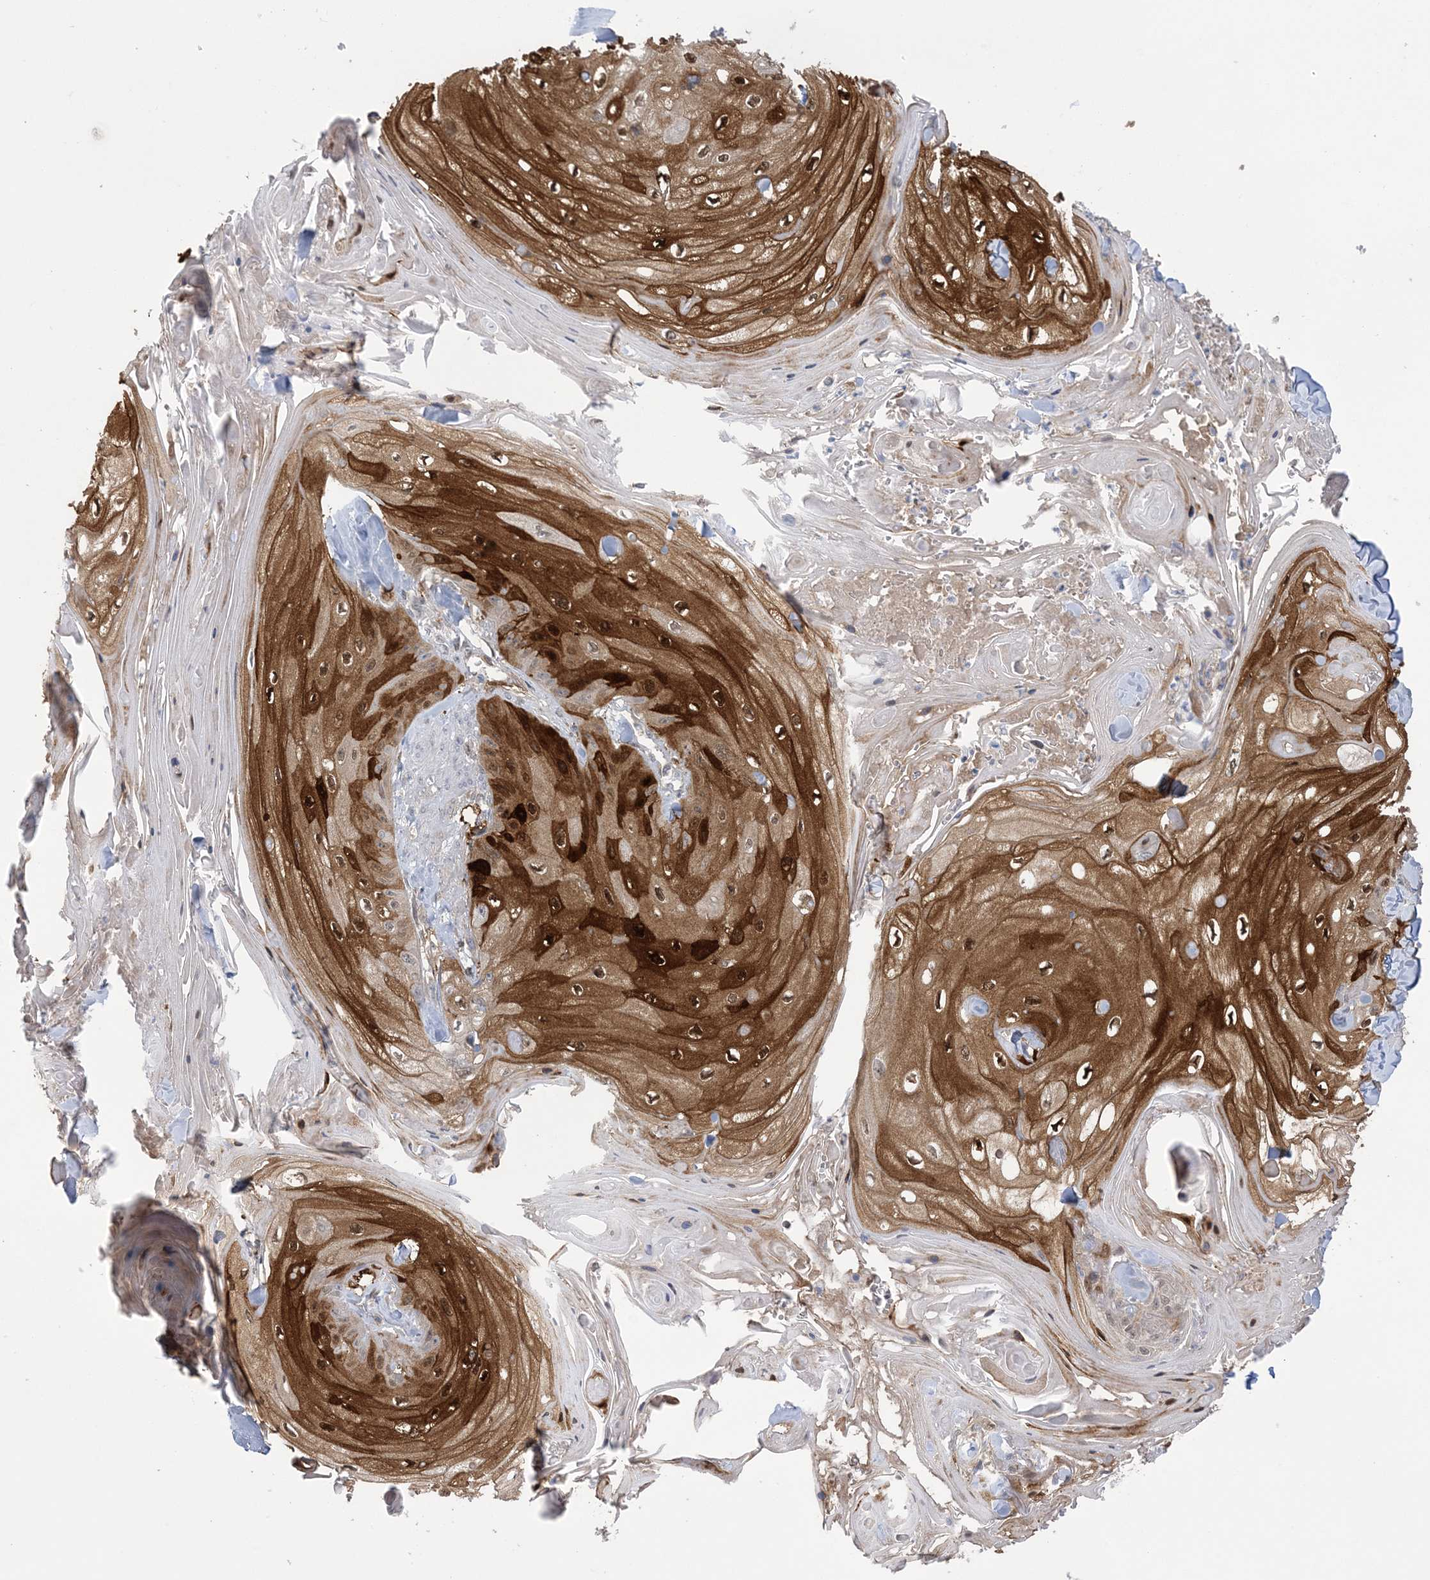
{"staining": {"intensity": "strong", "quantity": ">75%", "location": "cytoplasmic/membranous,nuclear"}, "tissue": "skin cancer", "cell_type": "Tumor cells", "image_type": "cancer", "snomed": [{"axis": "morphology", "description": "Squamous cell carcinoma, NOS"}, {"axis": "topography", "description": "Skin"}], "caption": "Tumor cells exhibit high levels of strong cytoplasmic/membranous and nuclear positivity in approximately >75% of cells in skin squamous cell carcinoma.", "gene": "HMGCS1", "patient": {"sex": "male", "age": 74}}